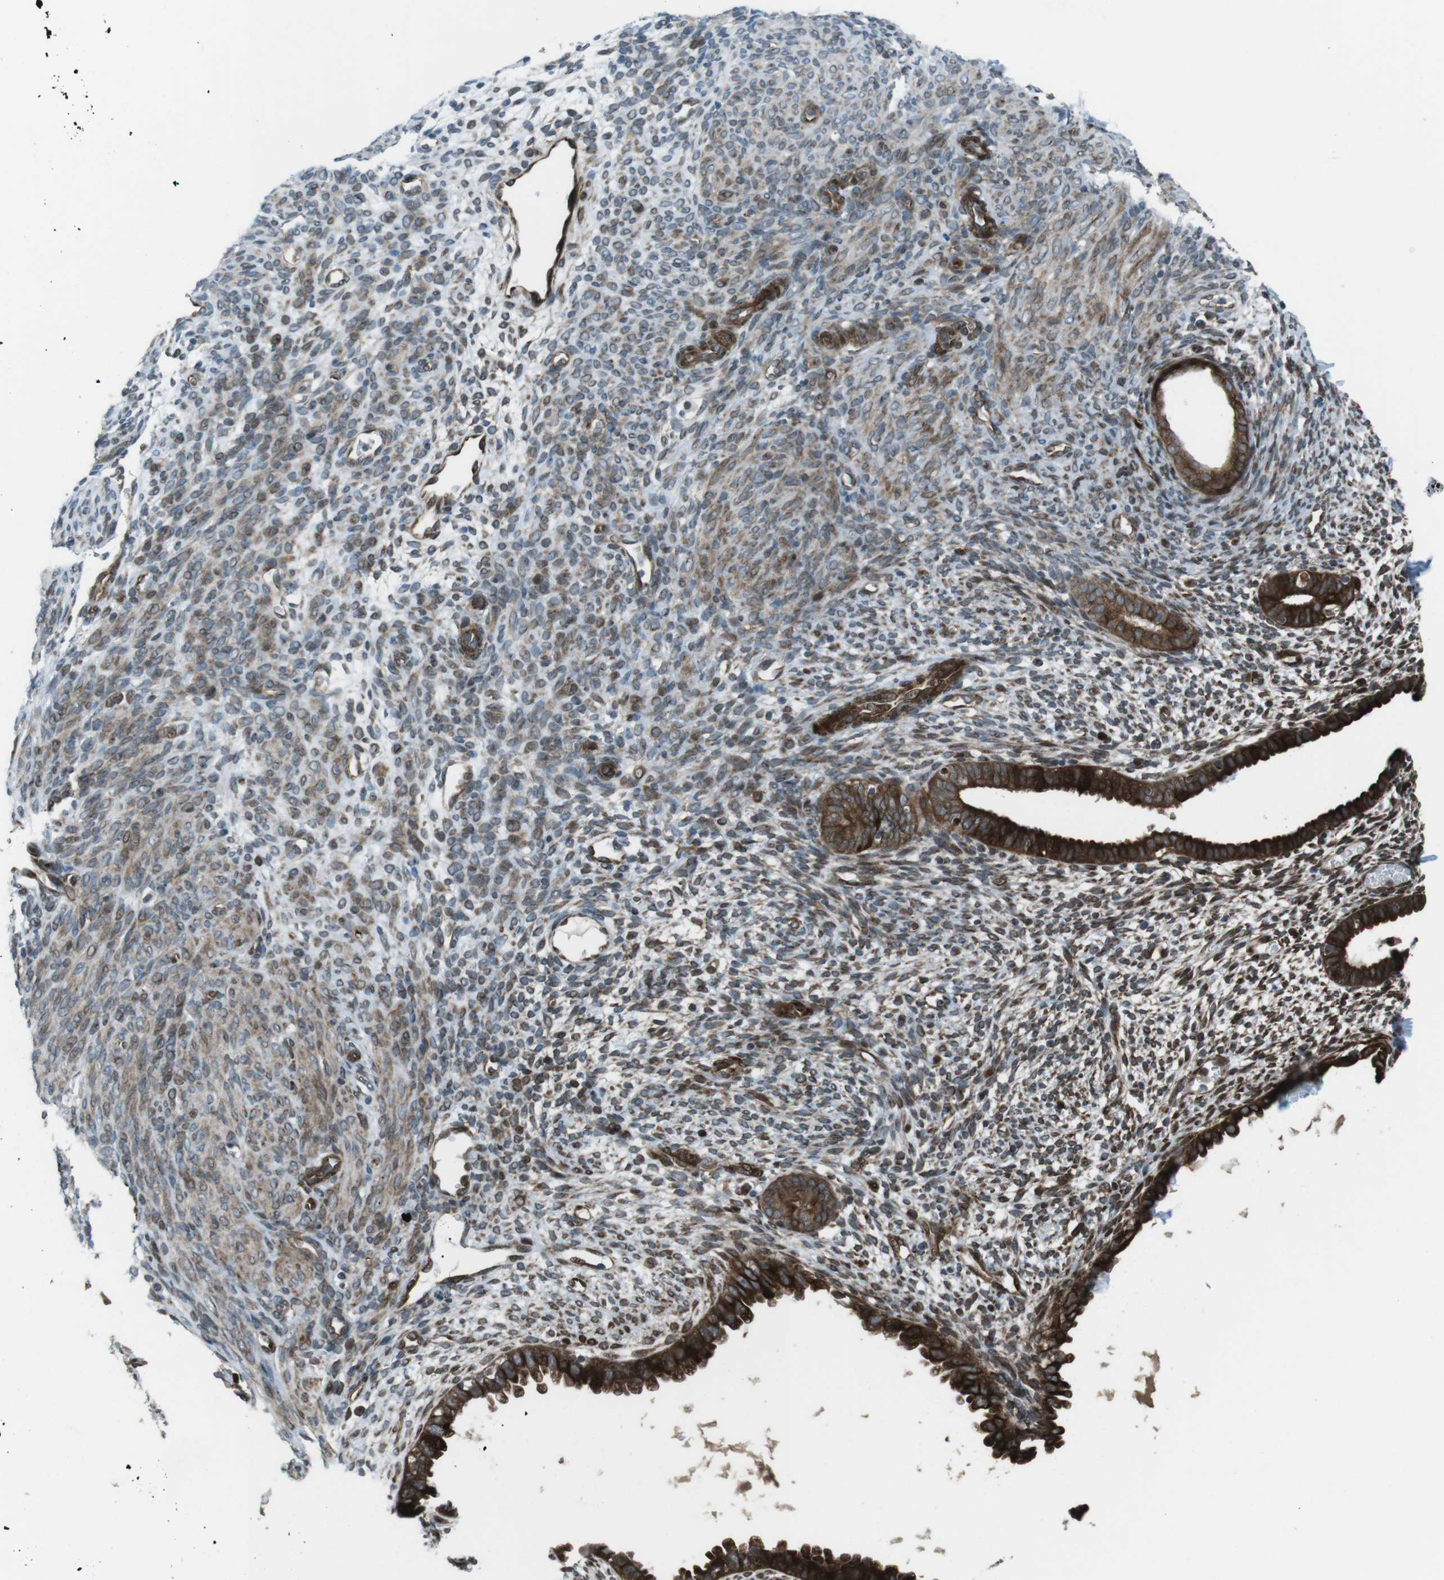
{"staining": {"intensity": "moderate", "quantity": "25%-75%", "location": "cytoplasmic/membranous"}, "tissue": "endometrium", "cell_type": "Cells in endometrial stroma", "image_type": "normal", "snomed": [{"axis": "morphology", "description": "Normal tissue, NOS"}, {"axis": "morphology", "description": "Atrophy, NOS"}, {"axis": "topography", "description": "Uterus"}, {"axis": "topography", "description": "Endometrium"}], "caption": "Human endometrium stained with a brown dye demonstrates moderate cytoplasmic/membranous positive expression in approximately 25%-75% of cells in endometrial stroma.", "gene": "ZNF330", "patient": {"sex": "female", "age": 68}}